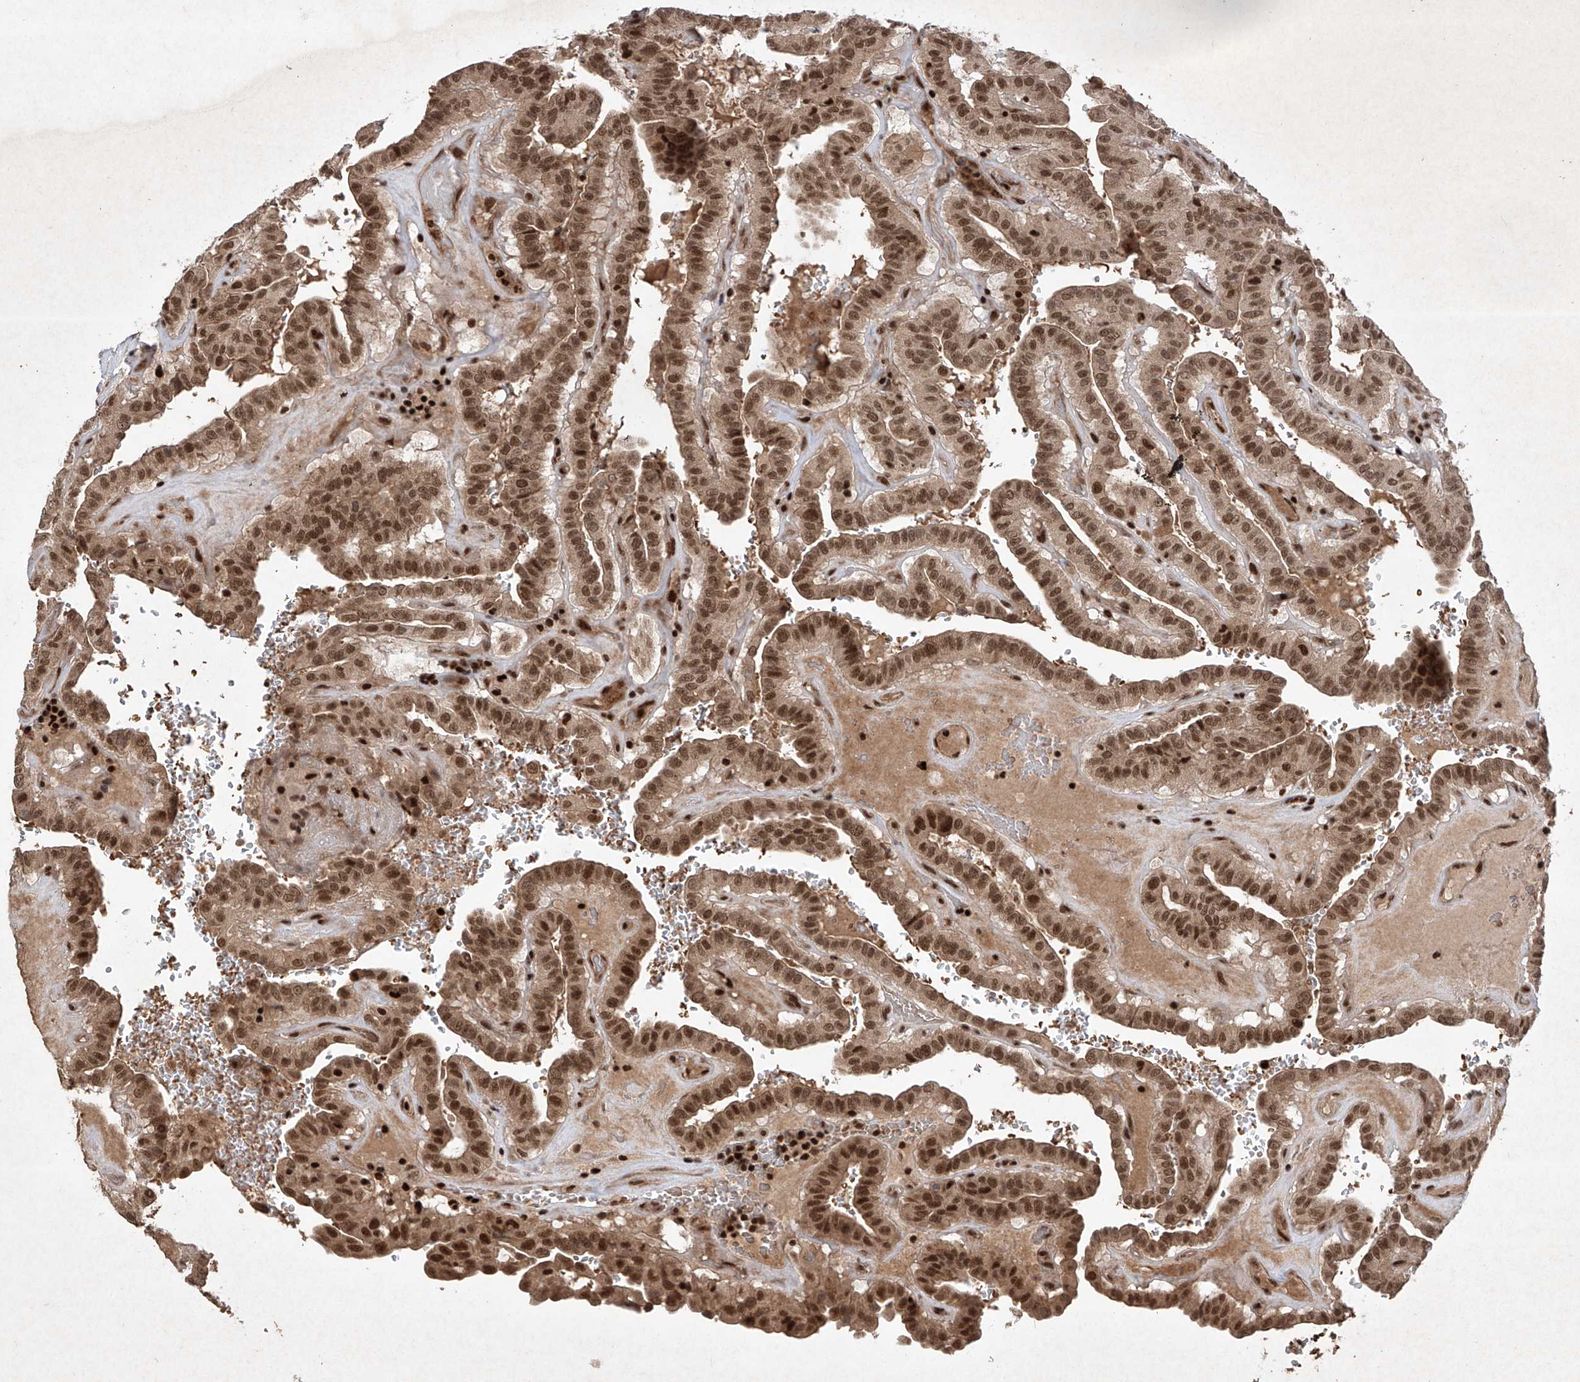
{"staining": {"intensity": "strong", "quantity": ">75%", "location": "cytoplasmic/membranous,nuclear"}, "tissue": "thyroid cancer", "cell_type": "Tumor cells", "image_type": "cancer", "snomed": [{"axis": "morphology", "description": "Papillary adenocarcinoma, NOS"}, {"axis": "topography", "description": "Thyroid gland"}], "caption": "This is a micrograph of immunohistochemistry (IHC) staining of thyroid cancer, which shows strong expression in the cytoplasmic/membranous and nuclear of tumor cells.", "gene": "IRF2", "patient": {"sex": "male", "age": 77}}